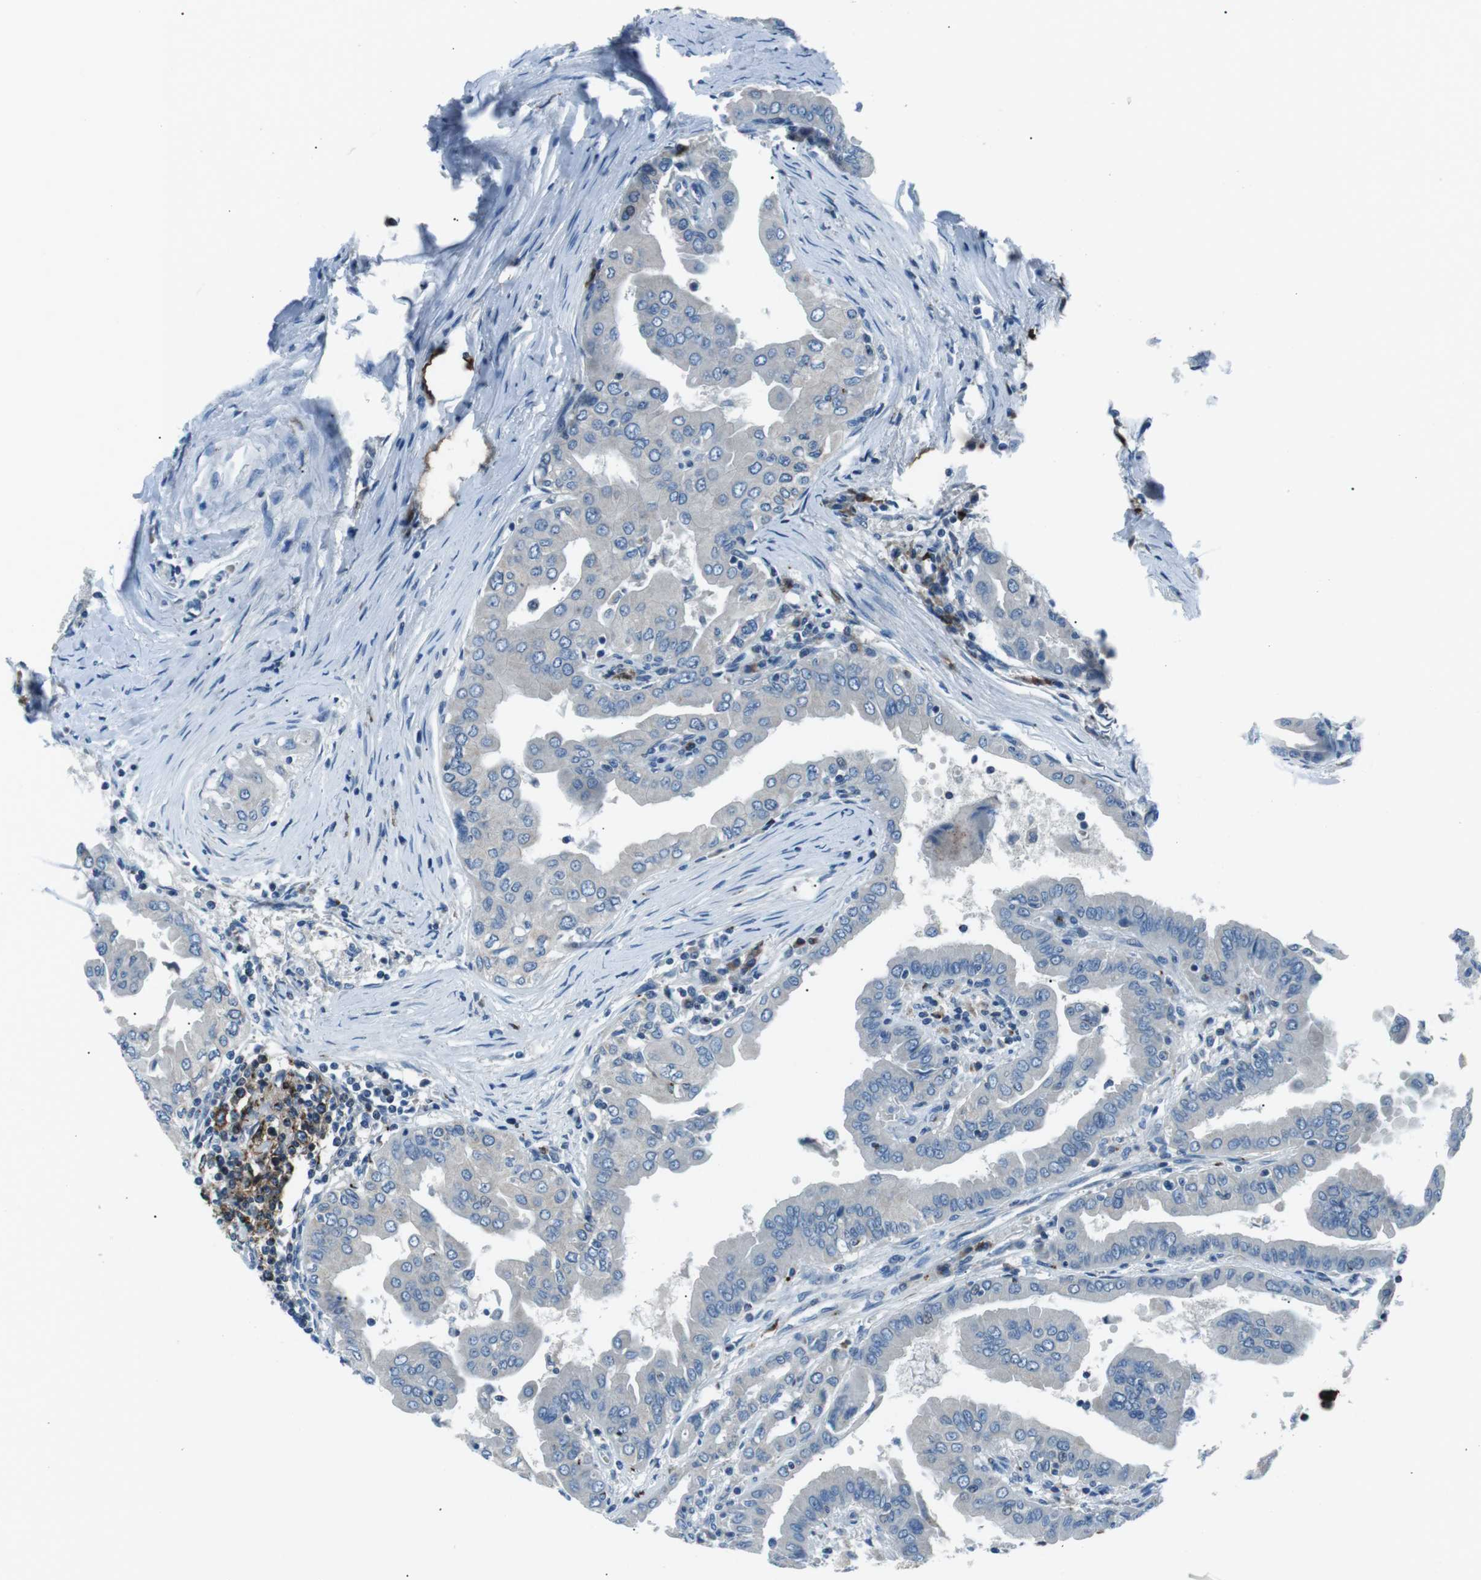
{"staining": {"intensity": "negative", "quantity": "none", "location": "none"}, "tissue": "thyroid cancer", "cell_type": "Tumor cells", "image_type": "cancer", "snomed": [{"axis": "morphology", "description": "Papillary adenocarcinoma, NOS"}, {"axis": "topography", "description": "Thyroid gland"}], "caption": "The immunohistochemistry (IHC) micrograph has no significant positivity in tumor cells of papillary adenocarcinoma (thyroid) tissue.", "gene": "ST6GAL1", "patient": {"sex": "male", "age": 33}}